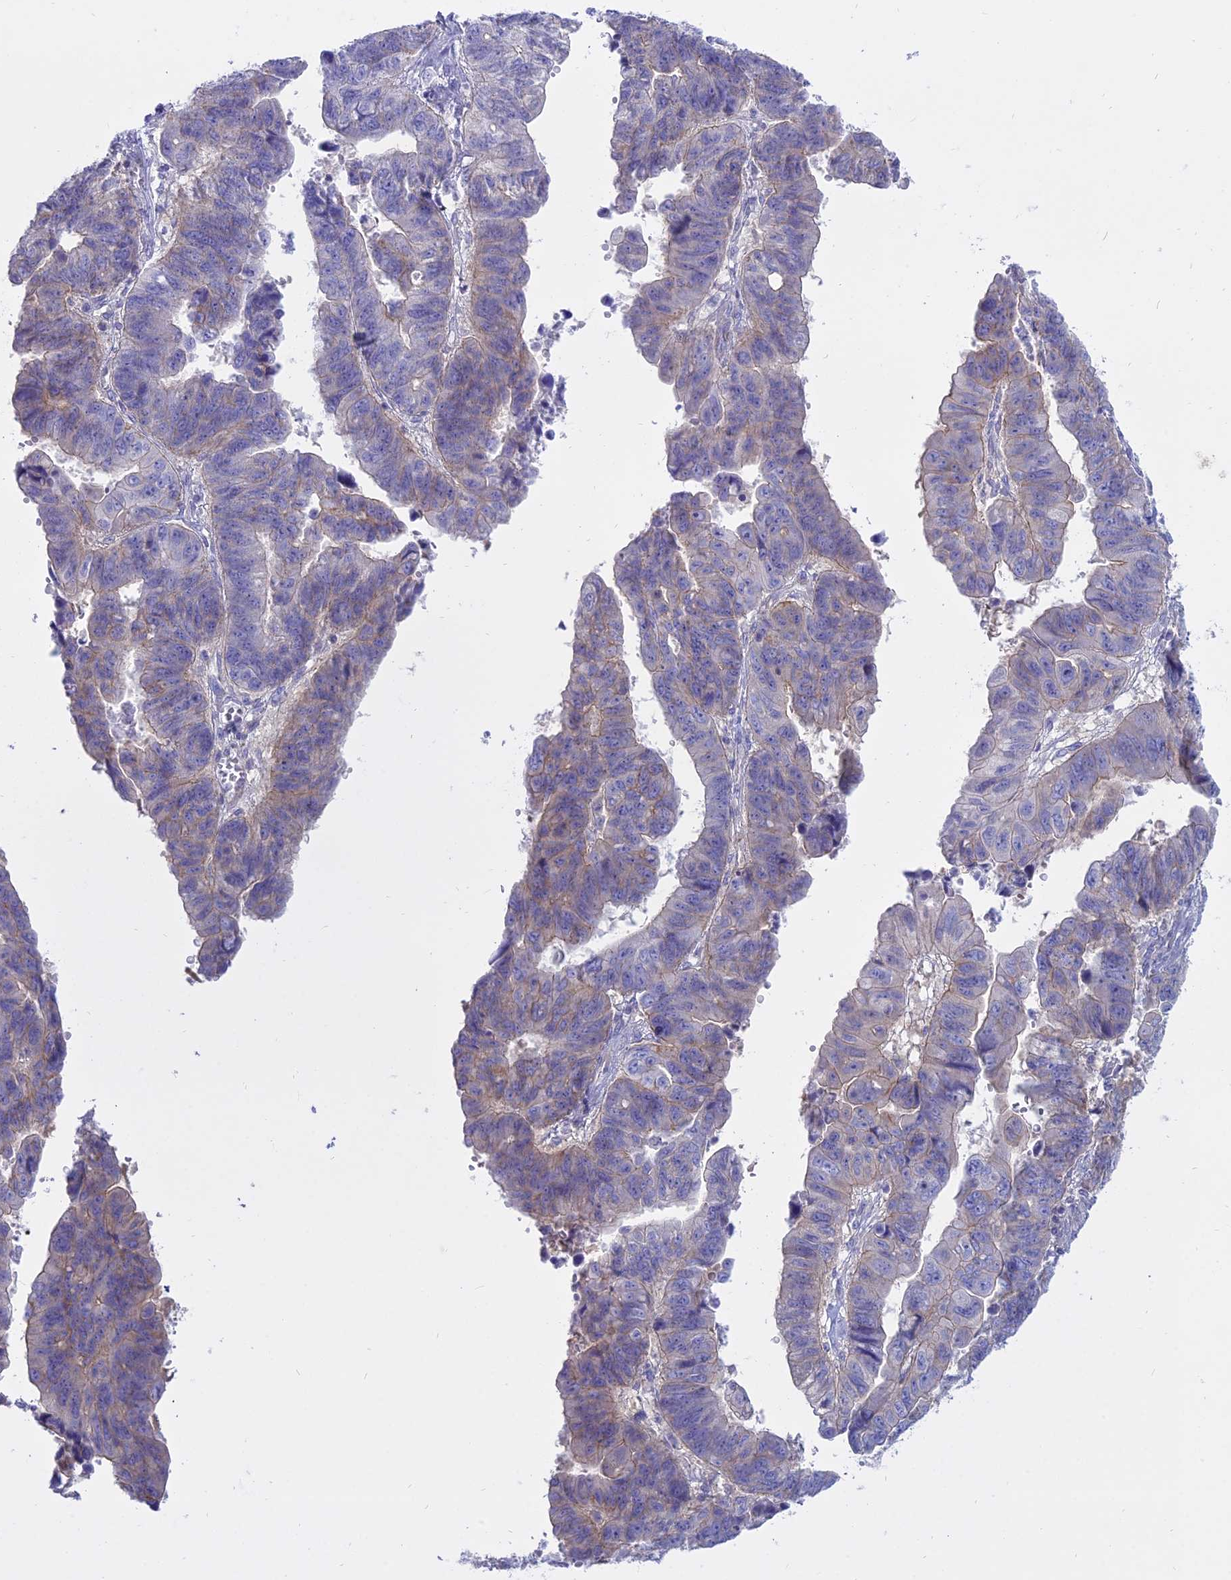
{"staining": {"intensity": "weak", "quantity": "25%-75%", "location": "cytoplasmic/membranous"}, "tissue": "stomach cancer", "cell_type": "Tumor cells", "image_type": "cancer", "snomed": [{"axis": "morphology", "description": "Adenocarcinoma, NOS"}, {"axis": "topography", "description": "Stomach"}], "caption": "Immunohistochemistry (DAB) staining of stomach adenocarcinoma shows weak cytoplasmic/membranous protein positivity in approximately 25%-75% of tumor cells.", "gene": "AHCYL1", "patient": {"sex": "male", "age": 59}}